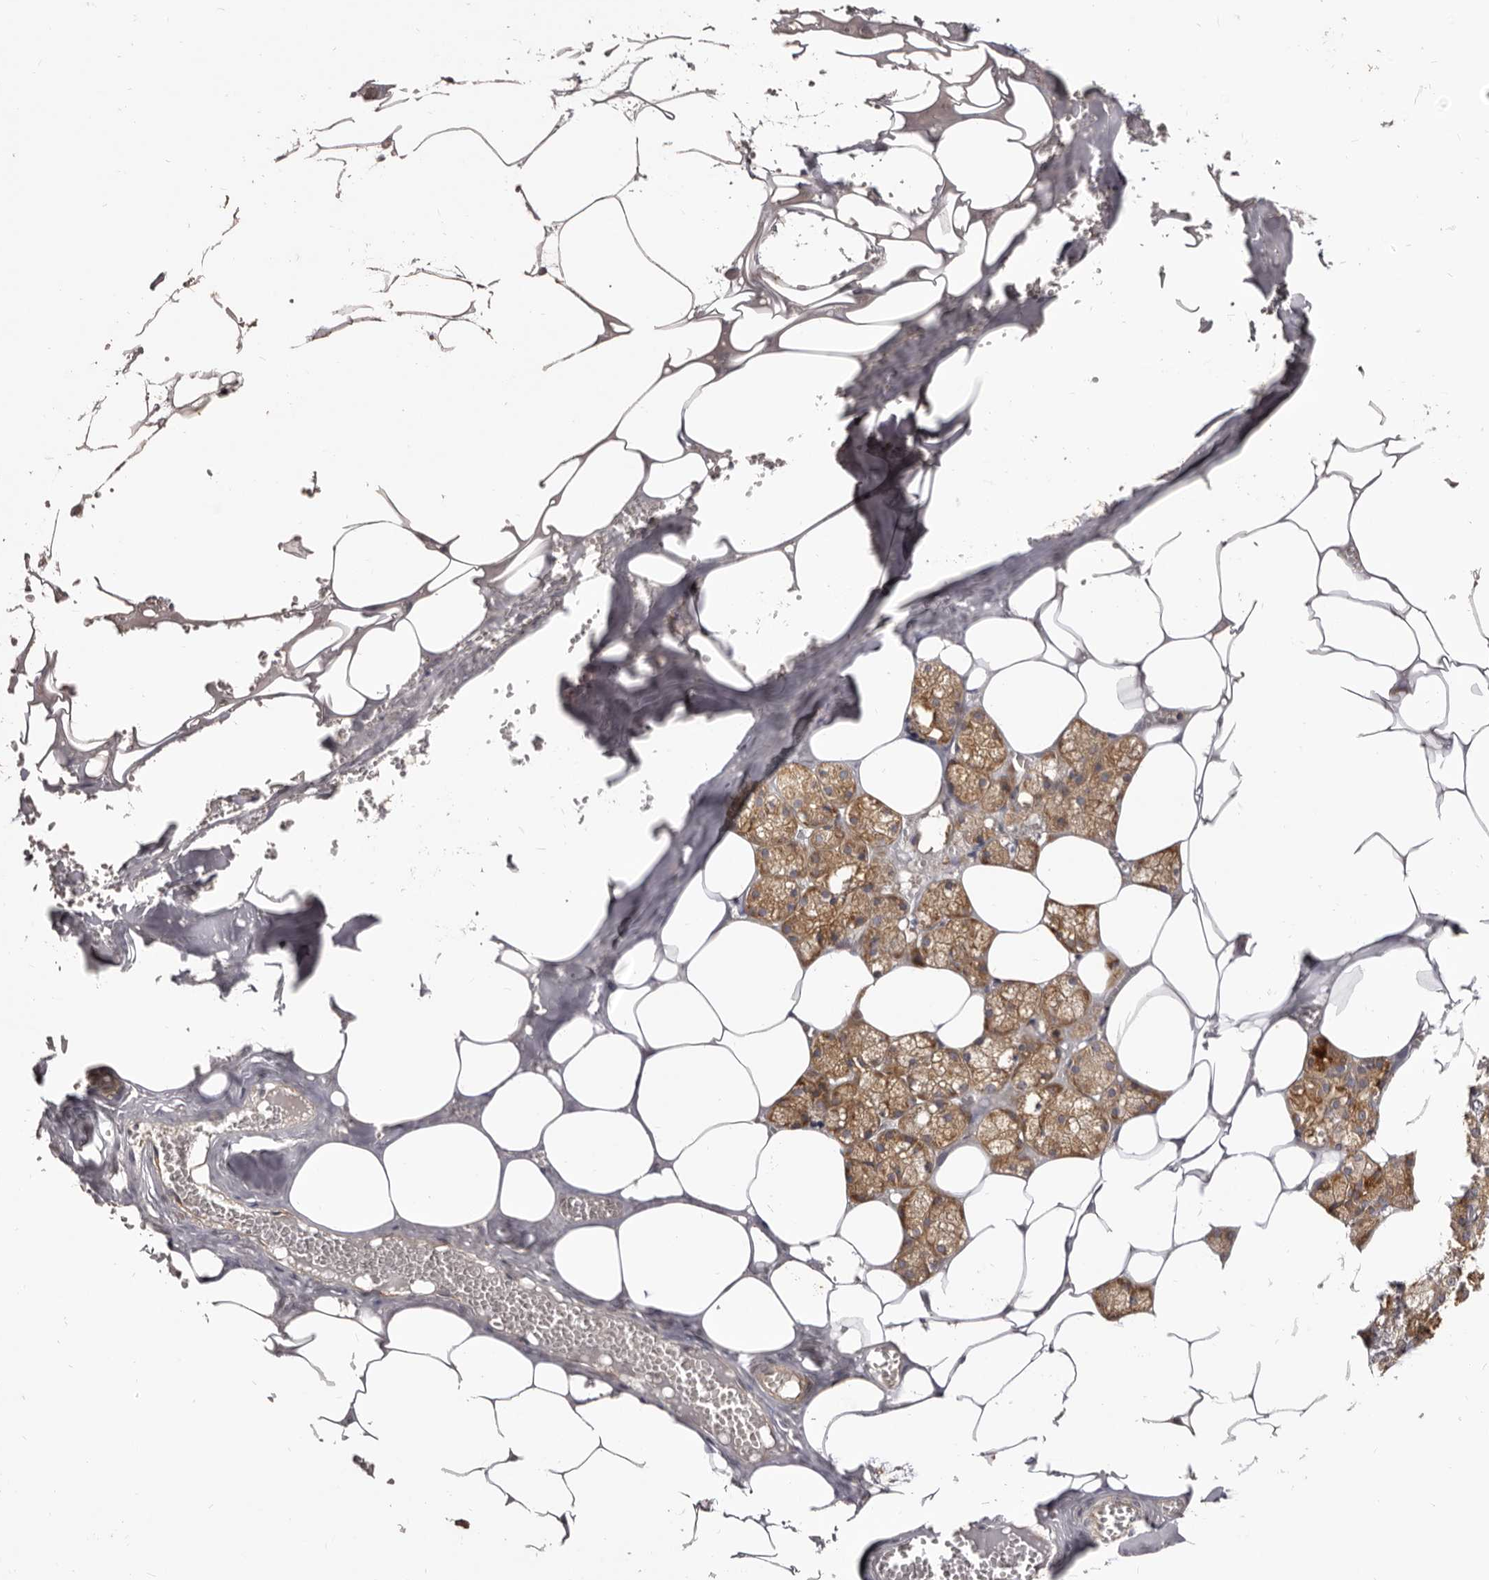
{"staining": {"intensity": "moderate", "quantity": ">75%", "location": "cytoplasmic/membranous"}, "tissue": "salivary gland", "cell_type": "Glandular cells", "image_type": "normal", "snomed": [{"axis": "morphology", "description": "Normal tissue, NOS"}, {"axis": "topography", "description": "Salivary gland"}], "caption": "This image demonstrates normal salivary gland stained with immunohistochemistry (IHC) to label a protein in brown. The cytoplasmic/membranous of glandular cells show moderate positivity for the protein. Nuclei are counter-stained blue.", "gene": "ADAMTS20", "patient": {"sex": "male", "age": 62}}